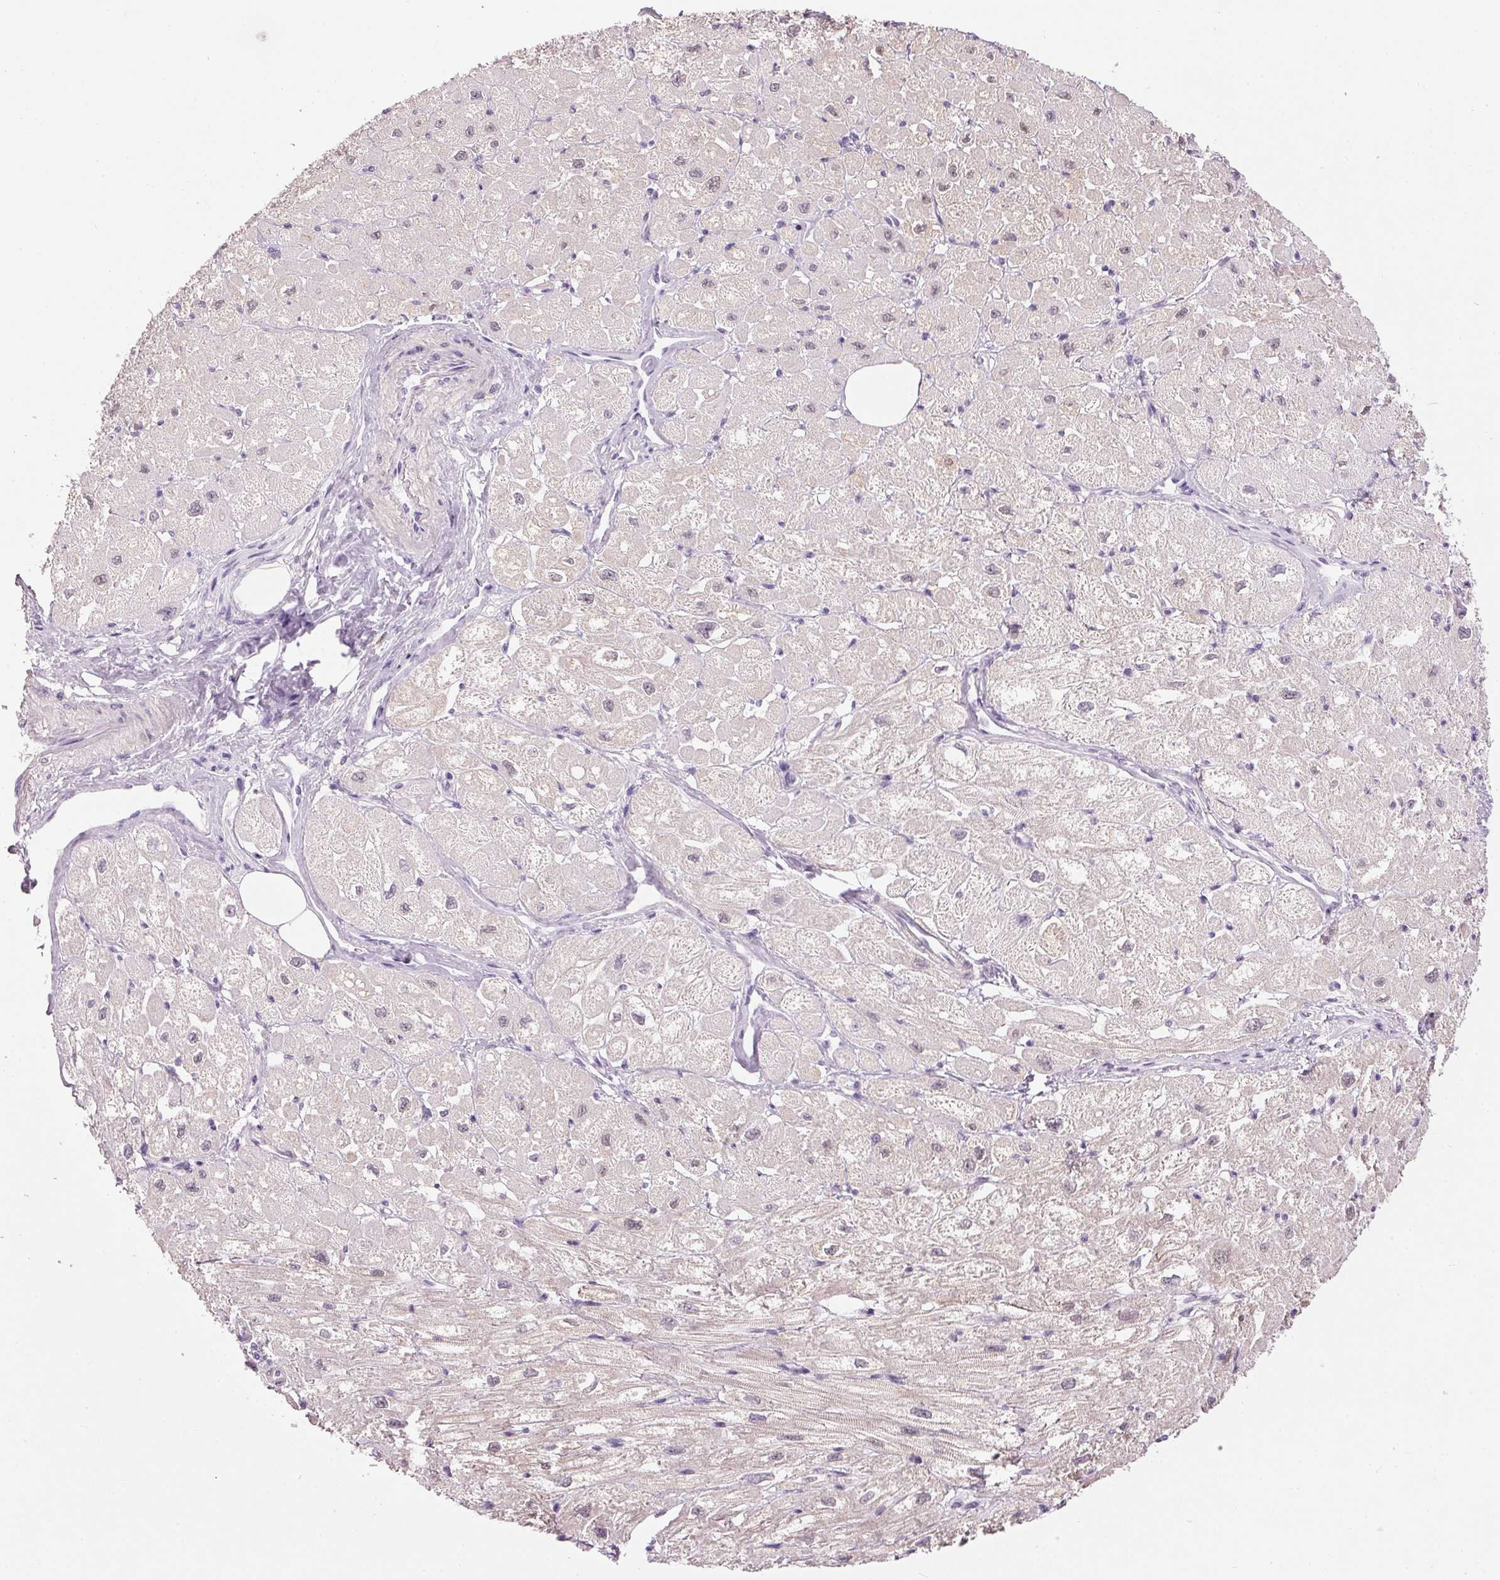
{"staining": {"intensity": "negative", "quantity": "none", "location": "none"}, "tissue": "heart muscle", "cell_type": "Cardiomyocytes", "image_type": "normal", "snomed": [{"axis": "morphology", "description": "Normal tissue, NOS"}, {"axis": "topography", "description": "Heart"}], "caption": "A high-resolution photomicrograph shows immunohistochemistry (IHC) staining of normal heart muscle, which reveals no significant expression in cardiomyocytes.", "gene": "PPP1R1A", "patient": {"sex": "female", "age": 62}}